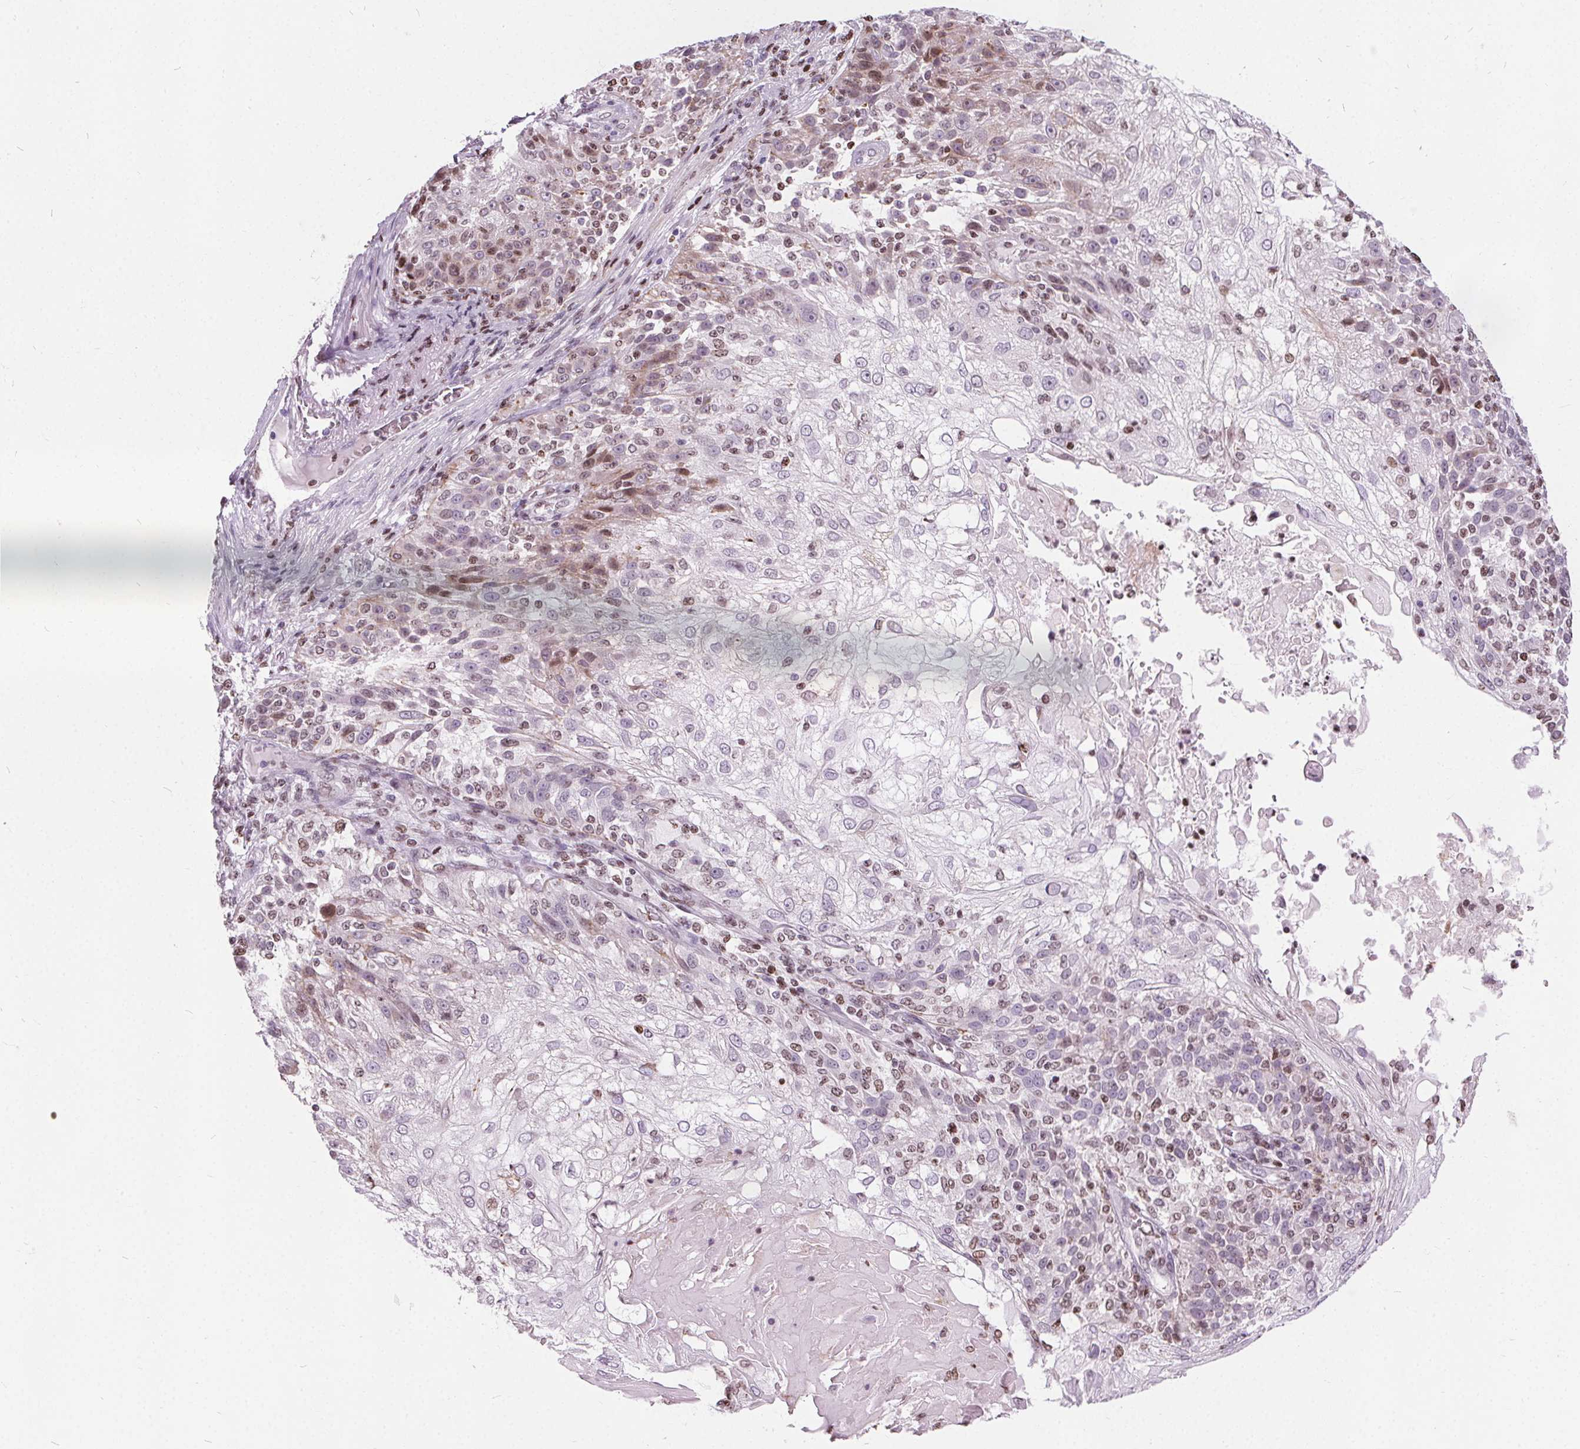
{"staining": {"intensity": "weak", "quantity": "<25%", "location": "nuclear"}, "tissue": "skin cancer", "cell_type": "Tumor cells", "image_type": "cancer", "snomed": [{"axis": "morphology", "description": "Normal tissue, NOS"}, {"axis": "morphology", "description": "Squamous cell carcinoma, NOS"}, {"axis": "topography", "description": "Skin"}], "caption": "A photomicrograph of human skin cancer (squamous cell carcinoma) is negative for staining in tumor cells.", "gene": "ISLR2", "patient": {"sex": "female", "age": 83}}